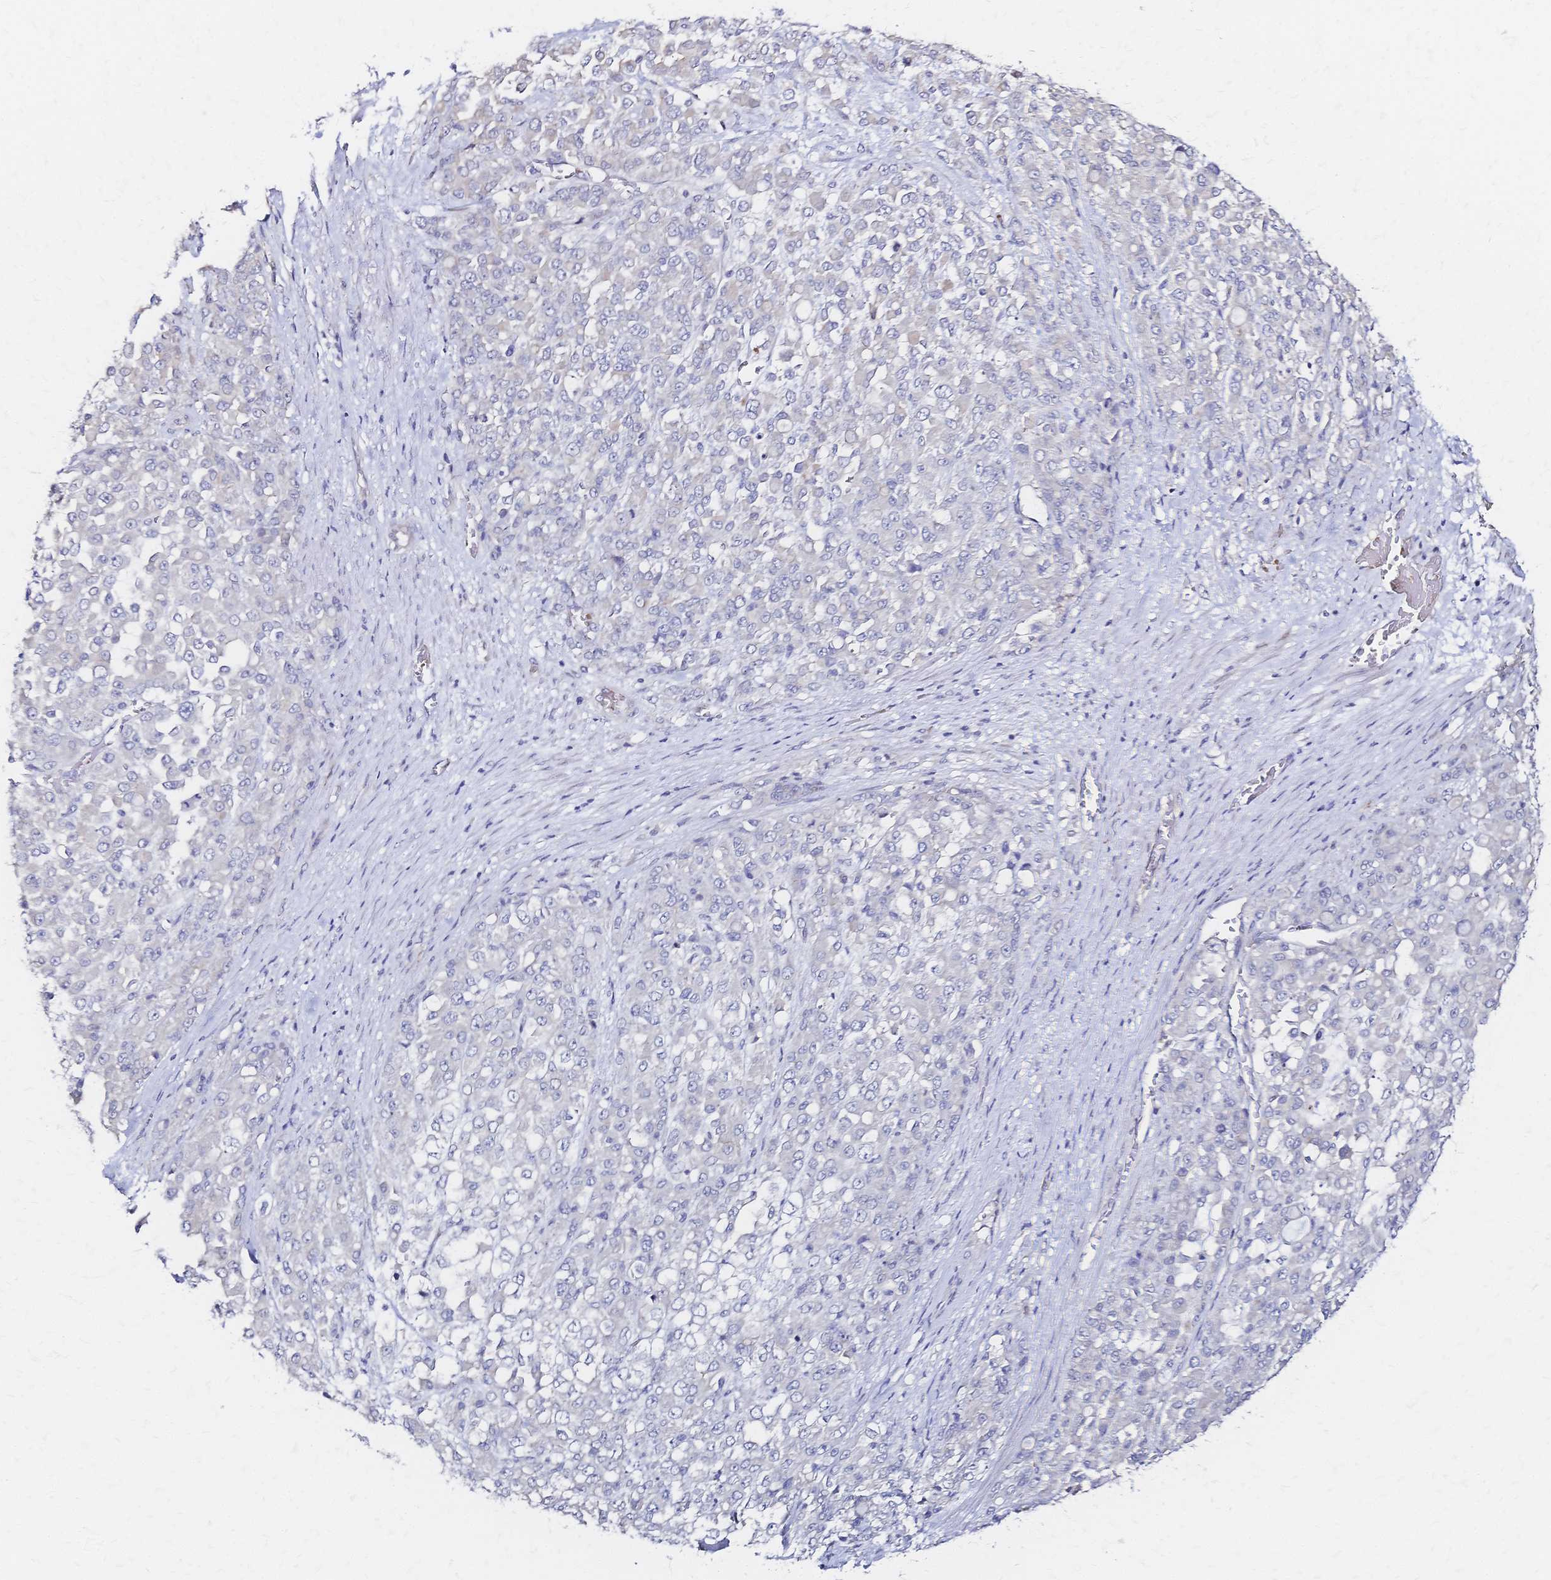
{"staining": {"intensity": "negative", "quantity": "none", "location": "none"}, "tissue": "stomach cancer", "cell_type": "Tumor cells", "image_type": "cancer", "snomed": [{"axis": "morphology", "description": "Adenocarcinoma, NOS"}, {"axis": "topography", "description": "Stomach"}], "caption": "Immunohistochemistry (IHC) of human adenocarcinoma (stomach) exhibits no positivity in tumor cells.", "gene": "SLC5A1", "patient": {"sex": "female", "age": 76}}